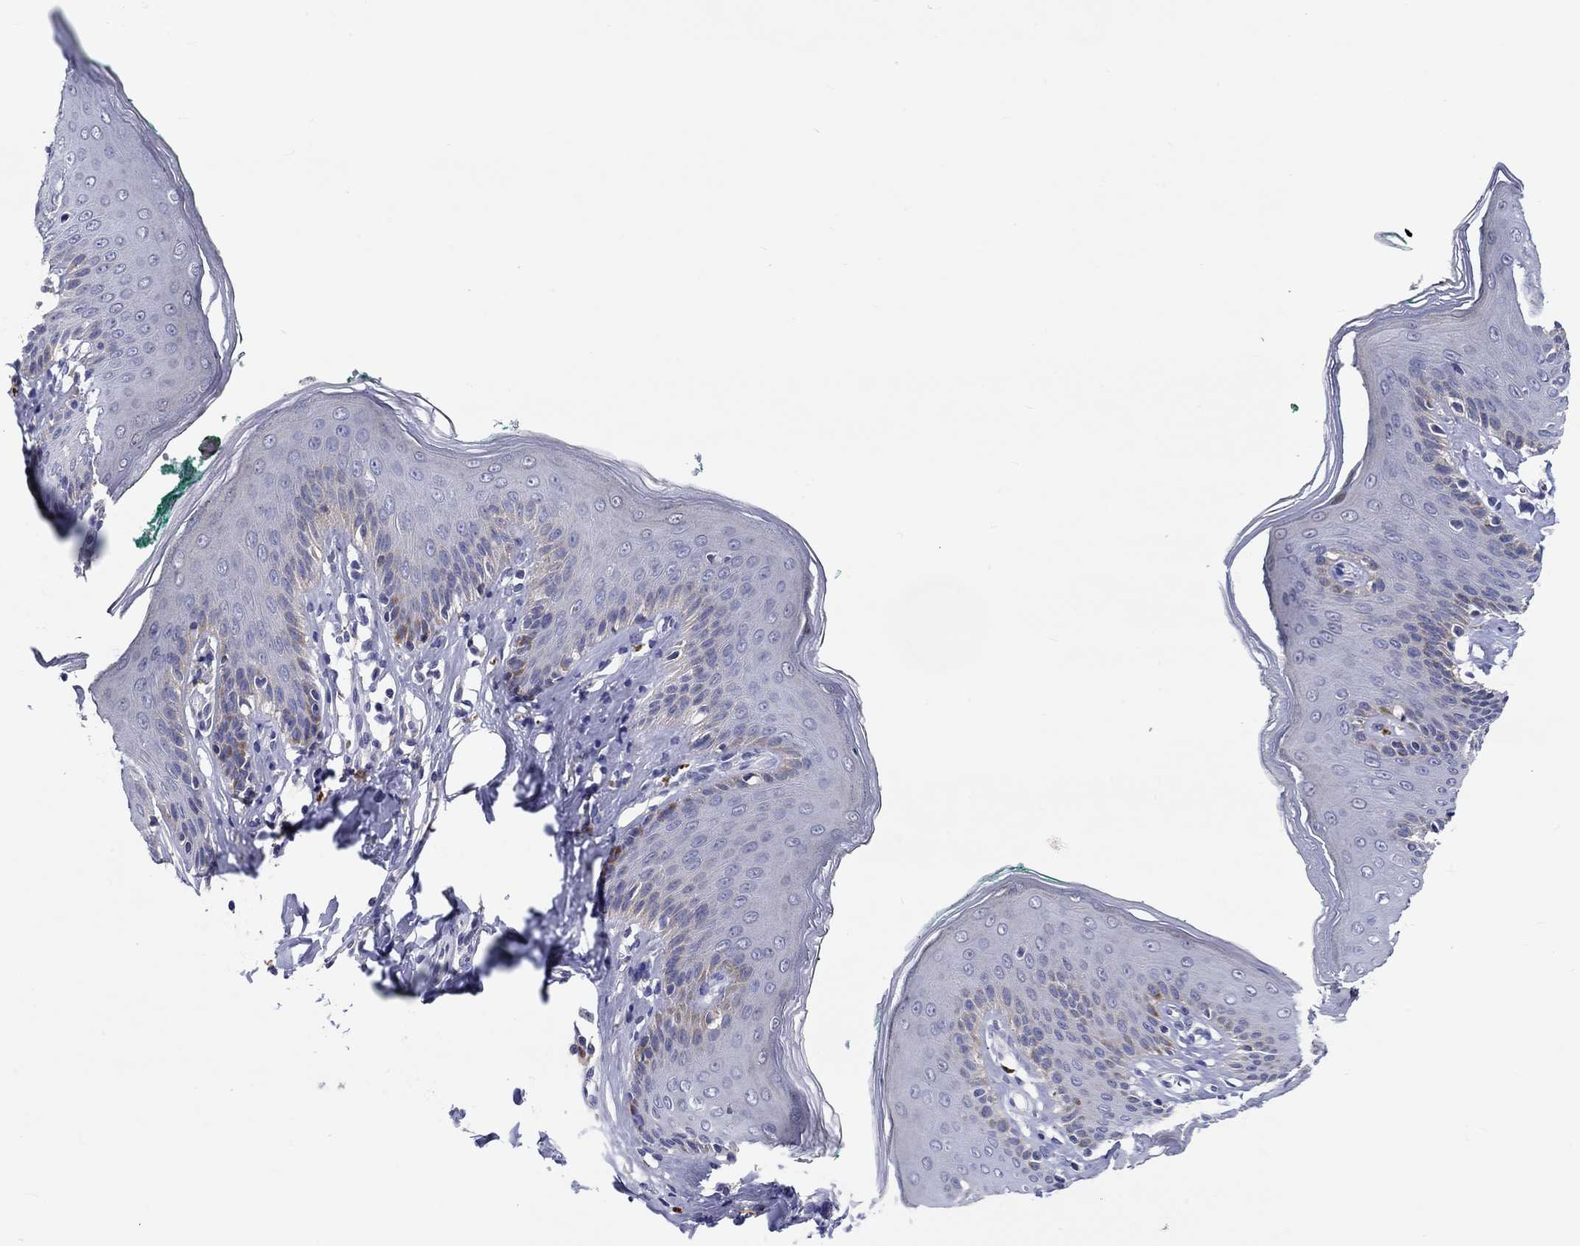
{"staining": {"intensity": "negative", "quantity": "none", "location": "none"}, "tissue": "skin", "cell_type": "Epidermal cells", "image_type": "normal", "snomed": [{"axis": "morphology", "description": "Normal tissue, NOS"}, {"axis": "topography", "description": "Vulva"}], "caption": "High power microscopy image of an immunohistochemistry (IHC) photomicrograph of benign skin, revealing no significant expression in epidermal cells.", "gene": "CHIT1", "patient": {"sex": "female", "age": 66}}